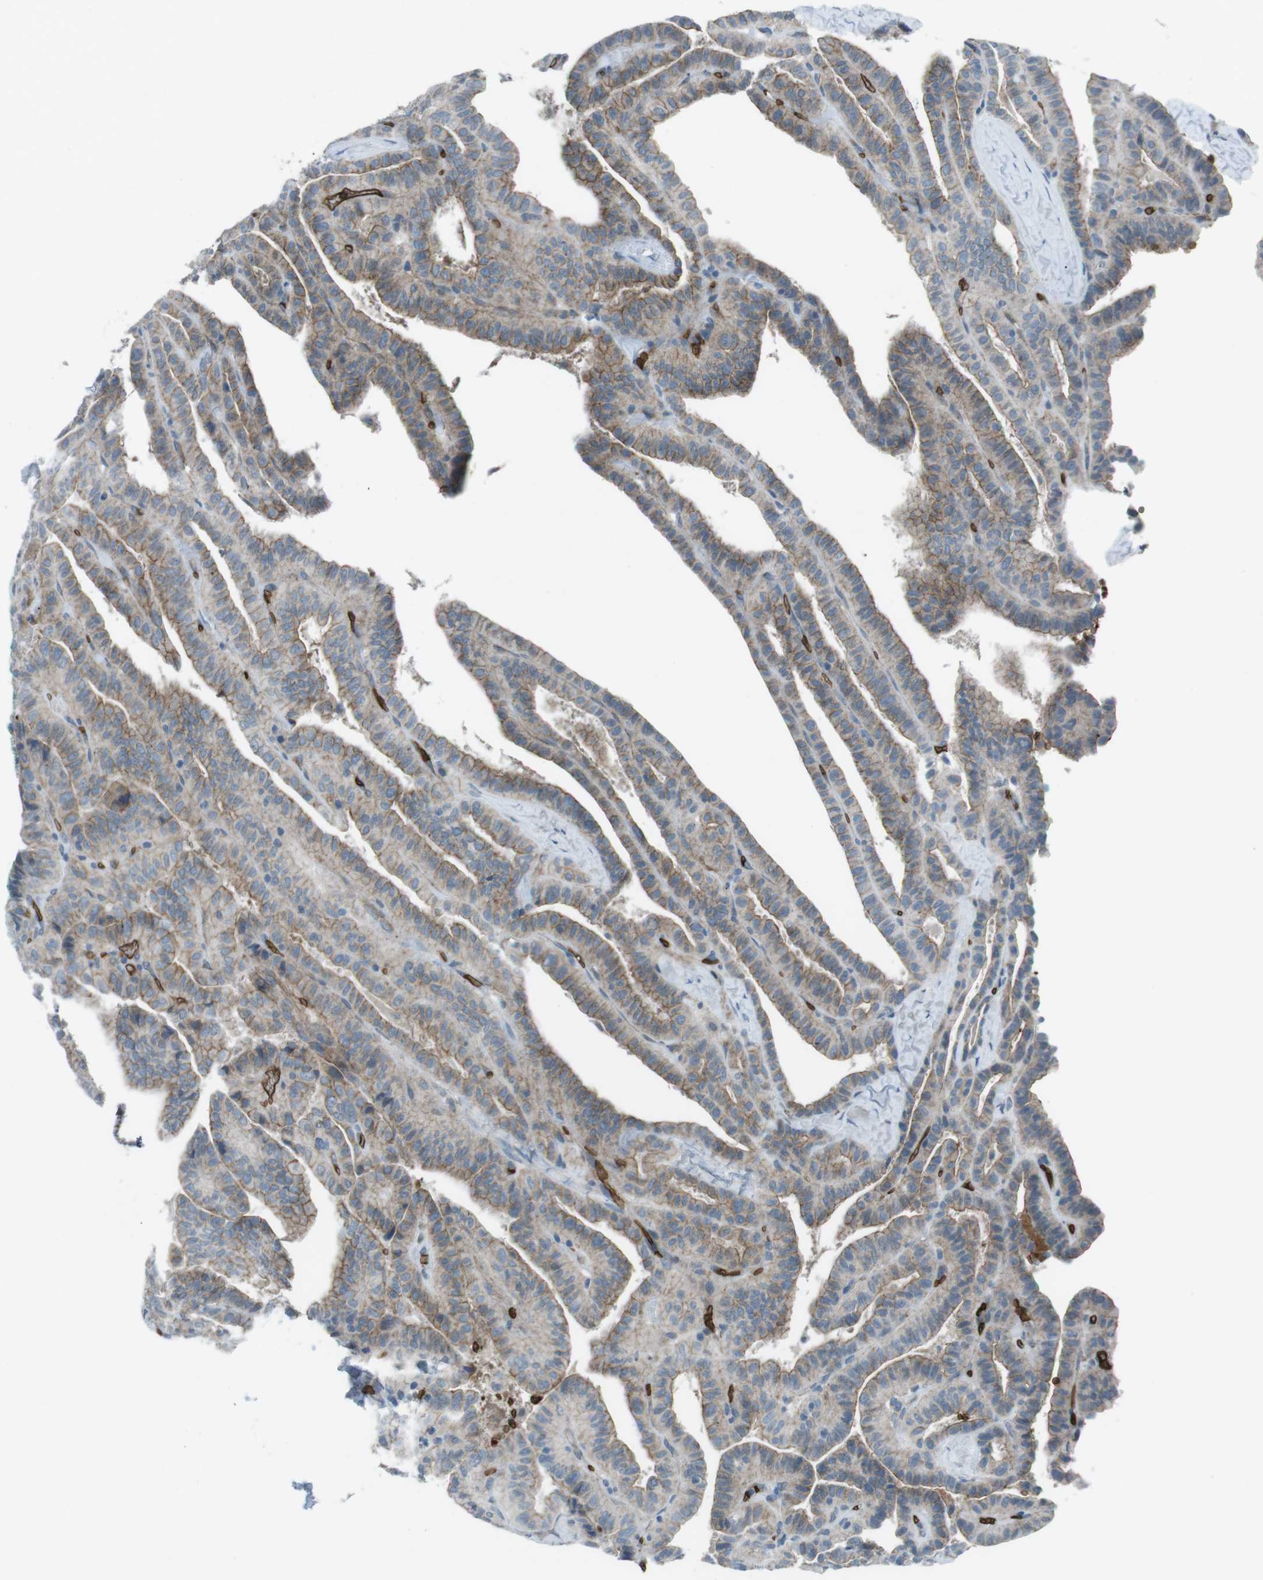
{"staining": {"intensity": "moderate", "quantity": "25%-75%", "location": "cytoplasmic/membranous"}, "tissue": "thyroid cancer", "cell_type": "Tumor cells", "image_type": "cancer", "snomed": [{"axis": "morphology", "description": "Papillary adenocarcinoma, NOS"}, {"axis": "topography", "description": "Thyroid gland"}], "caption": "Papillary adenocarcinoma (thyroid) was stained to show a protein in brown. There is medium levels of moderate cytoplasmic/membranous staining in approximately 25%-75% of tumor cells.", "gene": "SPTA1", "patient": {"sex": "male", "age": 77}}